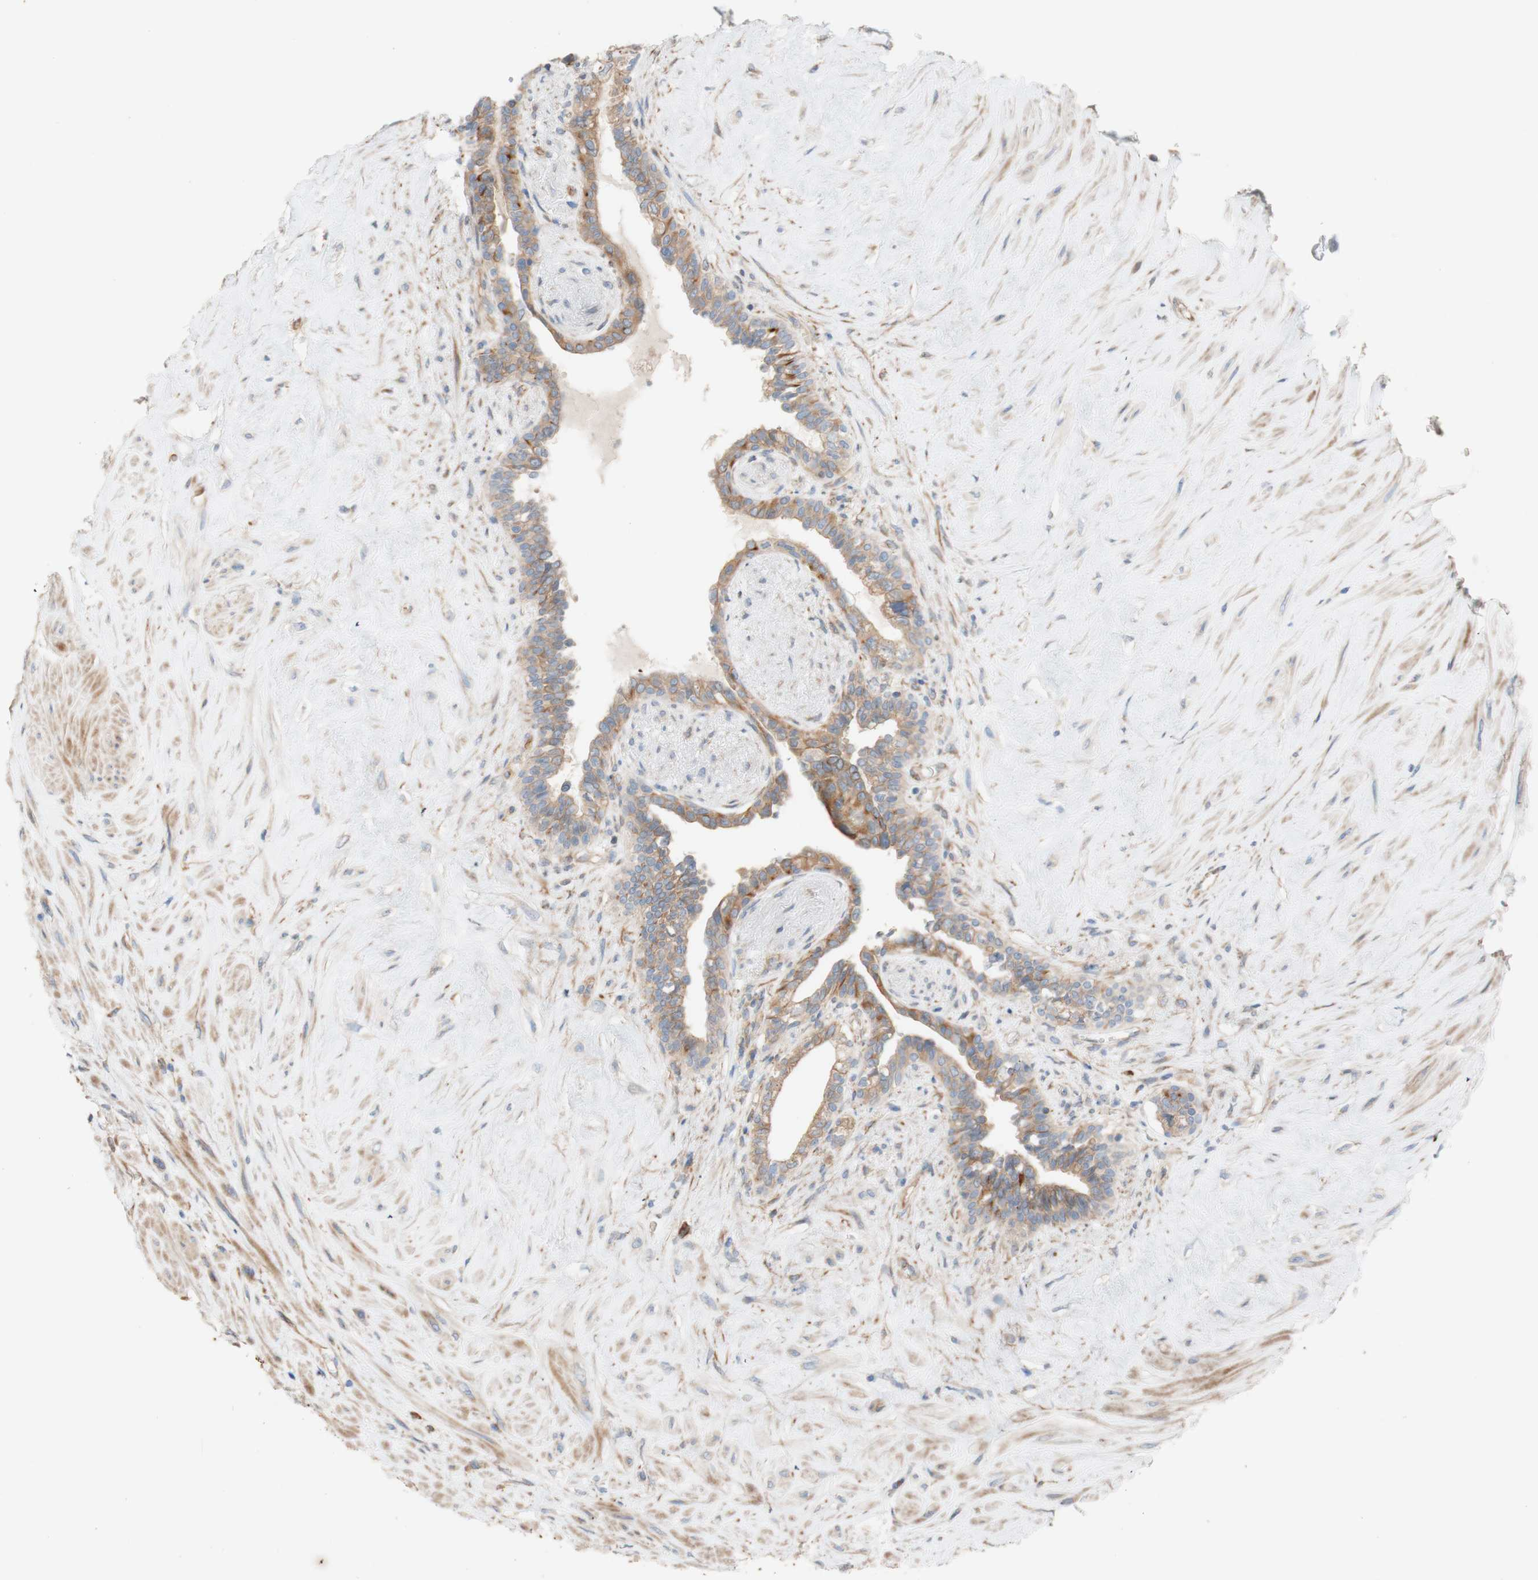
{"staining": {"intensity": "moderate", "quantity": ">75%", "location": "cytoplasmic/membranous"}, "tissue": "seminal vesicle", "cell_type": "Glandular cells", "image_type": "normal", "snomed": [{"axis": "morphology", "description": "Normal tissue, NOS"}, {"axis": "topography", "description": "Seminal veicle"}], "caption": "Immunohistochemical staining of unremarkable seminal vesicle demonstrates medium levels of moderate cytoplasmic/membranous positivity in approximately >75% of glandular cells. The staining is performed using DAB (3,3'-diaminobenzidine) brown chromogen to label protein expression. The nuclei are counter-stained blue using hematoxylin.", "gene": "C1orf43", "patient": {"sex": "male", "age": 63}}